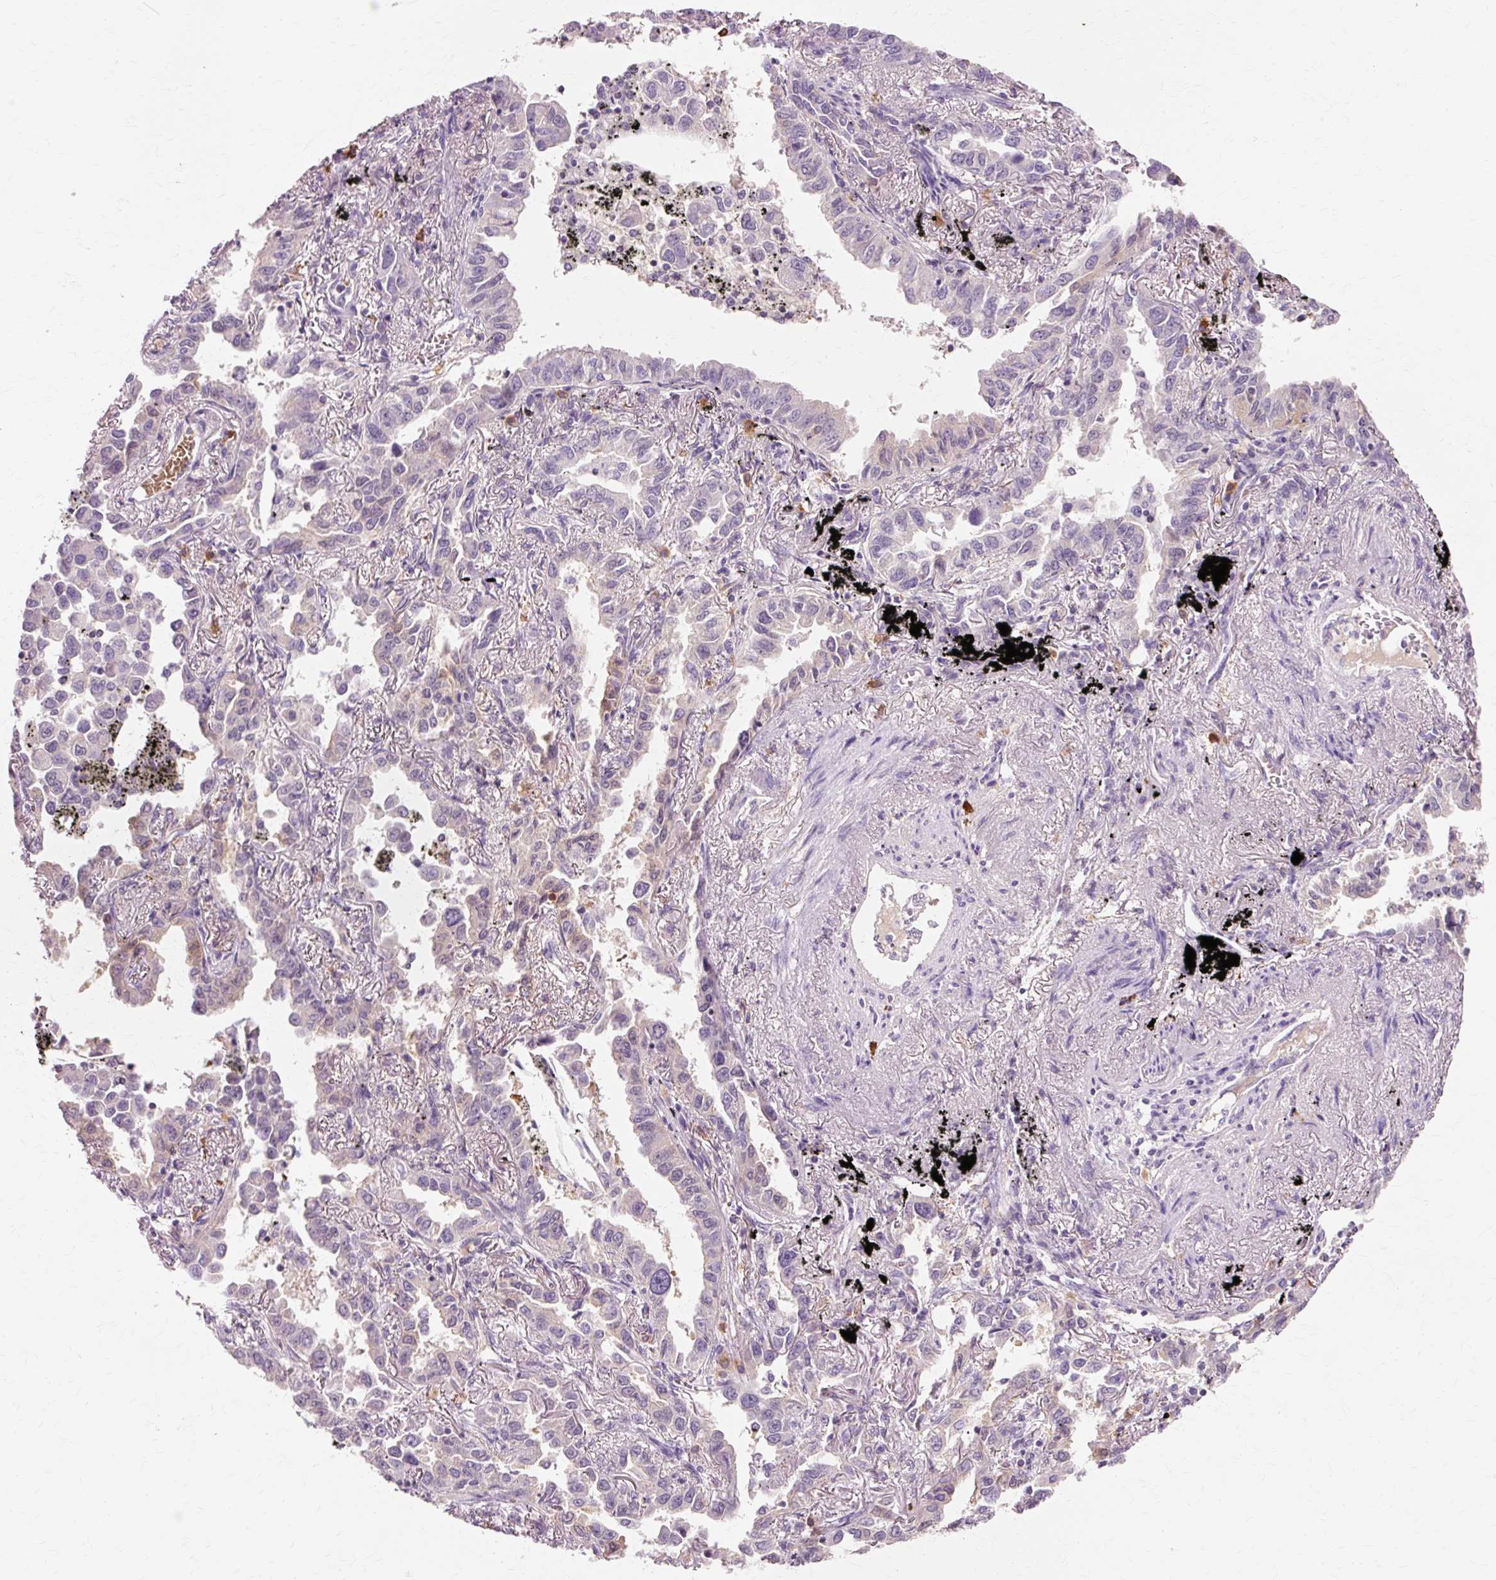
{"staining": {"intensity": "negative", "quantity": "none", "location": "none"}, "tissue": "lung cancer", "cell_type": "Tumor cells", "image_type": "cancer", "snomed": [{"axis": "morphology", "description": "Adenocarcinoma, NOS"}, {"axis": "topography", "description": "Lung"}], "caption": "The photomicrograph demonstrates no significant expression in tumor cells of lung cancer.", "gene": "VN1R2", "patient": {"sex": "male", "age": 67}}